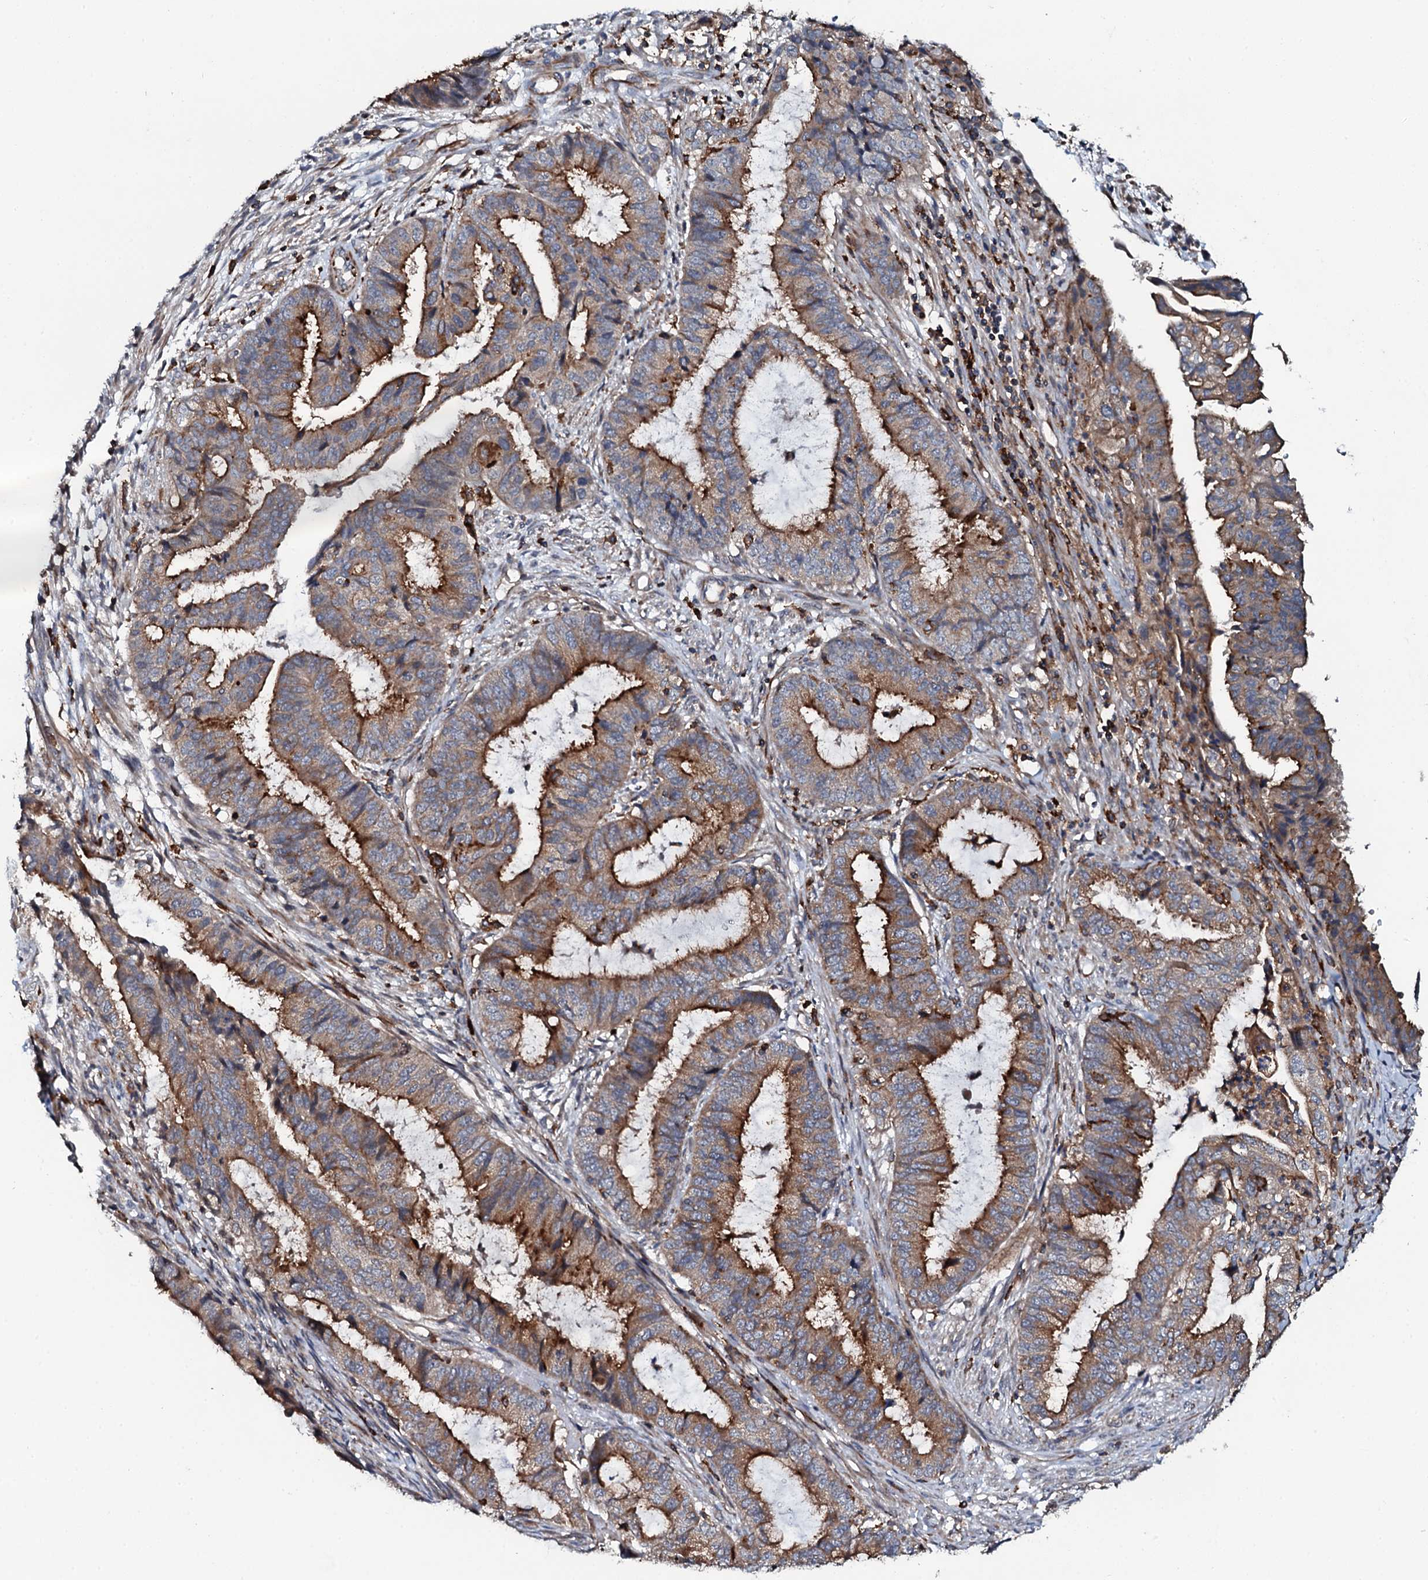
{"staining": {"intensity": "strong", "quantity": ">75%", "location": "cytoplasmic/membranous"}, "tissue": "endometrial cancer", "cell_type": "Tumor cells", "image_type": "cancer", "snomed": [{"axis": "morphology", "description": "Adenocarcinoma, NOS"}, {"axis": "topography", "description": "Endometrium"}], "caption": "Brown immunohistochemical staining in adenocarcinoma (endometrial) exhibits strong cytoplasmic/membranous staining in approximately >75% of tumor cells.", "gene": "VAMP8", "patient": {"sex": "female", "age": 51}}